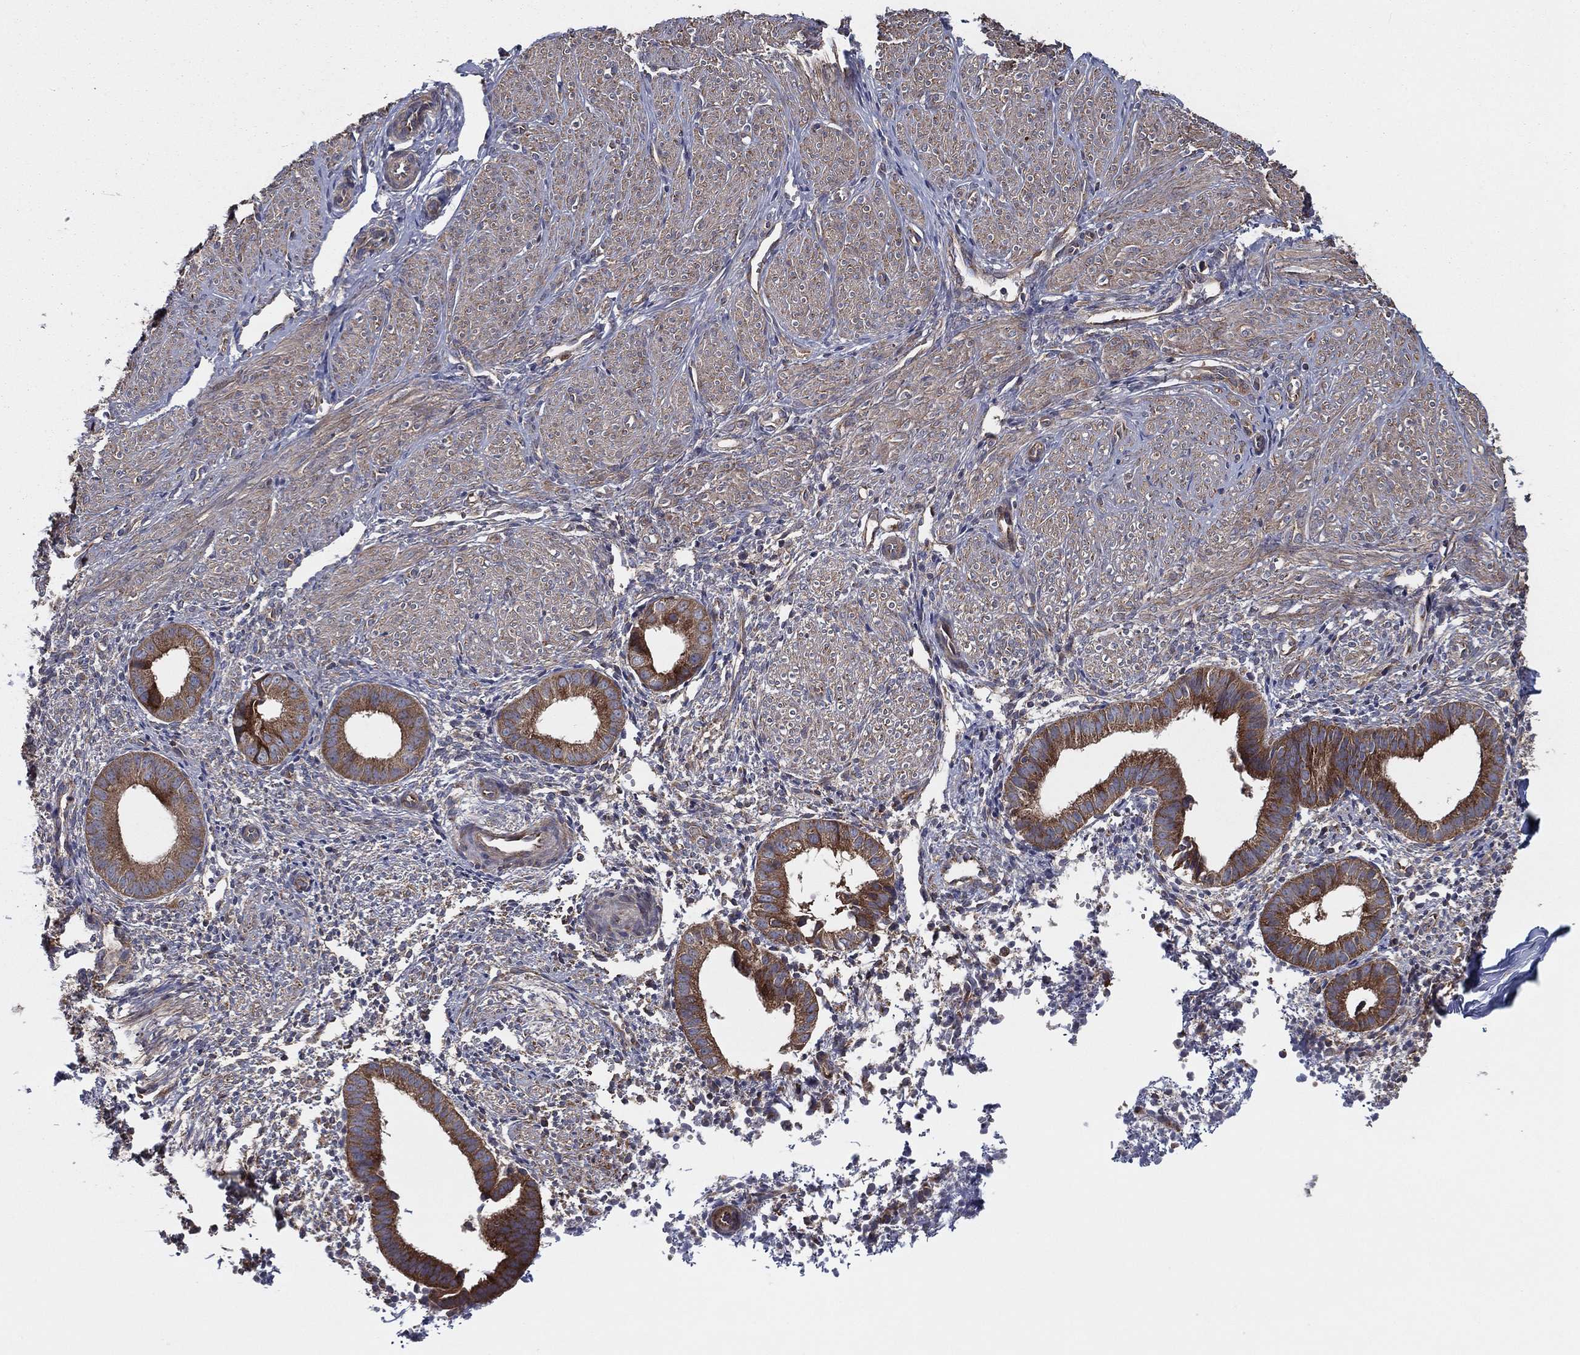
{"staining": {"intensity": "moderate", "quantity": "<25%", "location": "cytoplasmic/membranous"}, "tissue": "endometrium", "cell_type": "Cells in endometrial stroma", "image_type": "normal", "snomed": [{"axis": "morphology", "description": "Normal tissue, NOS"}, {"axis": "topography", "description": "Endometrium"}], "caption": "Protein expression analysis of unremarkable endometrium reveals moderate cytoplasmic/membranous staining in about <25% of cells in endometrial stroma.", "gene": "EIF2B5", "patient": {"sex": "female", "age": 47}}